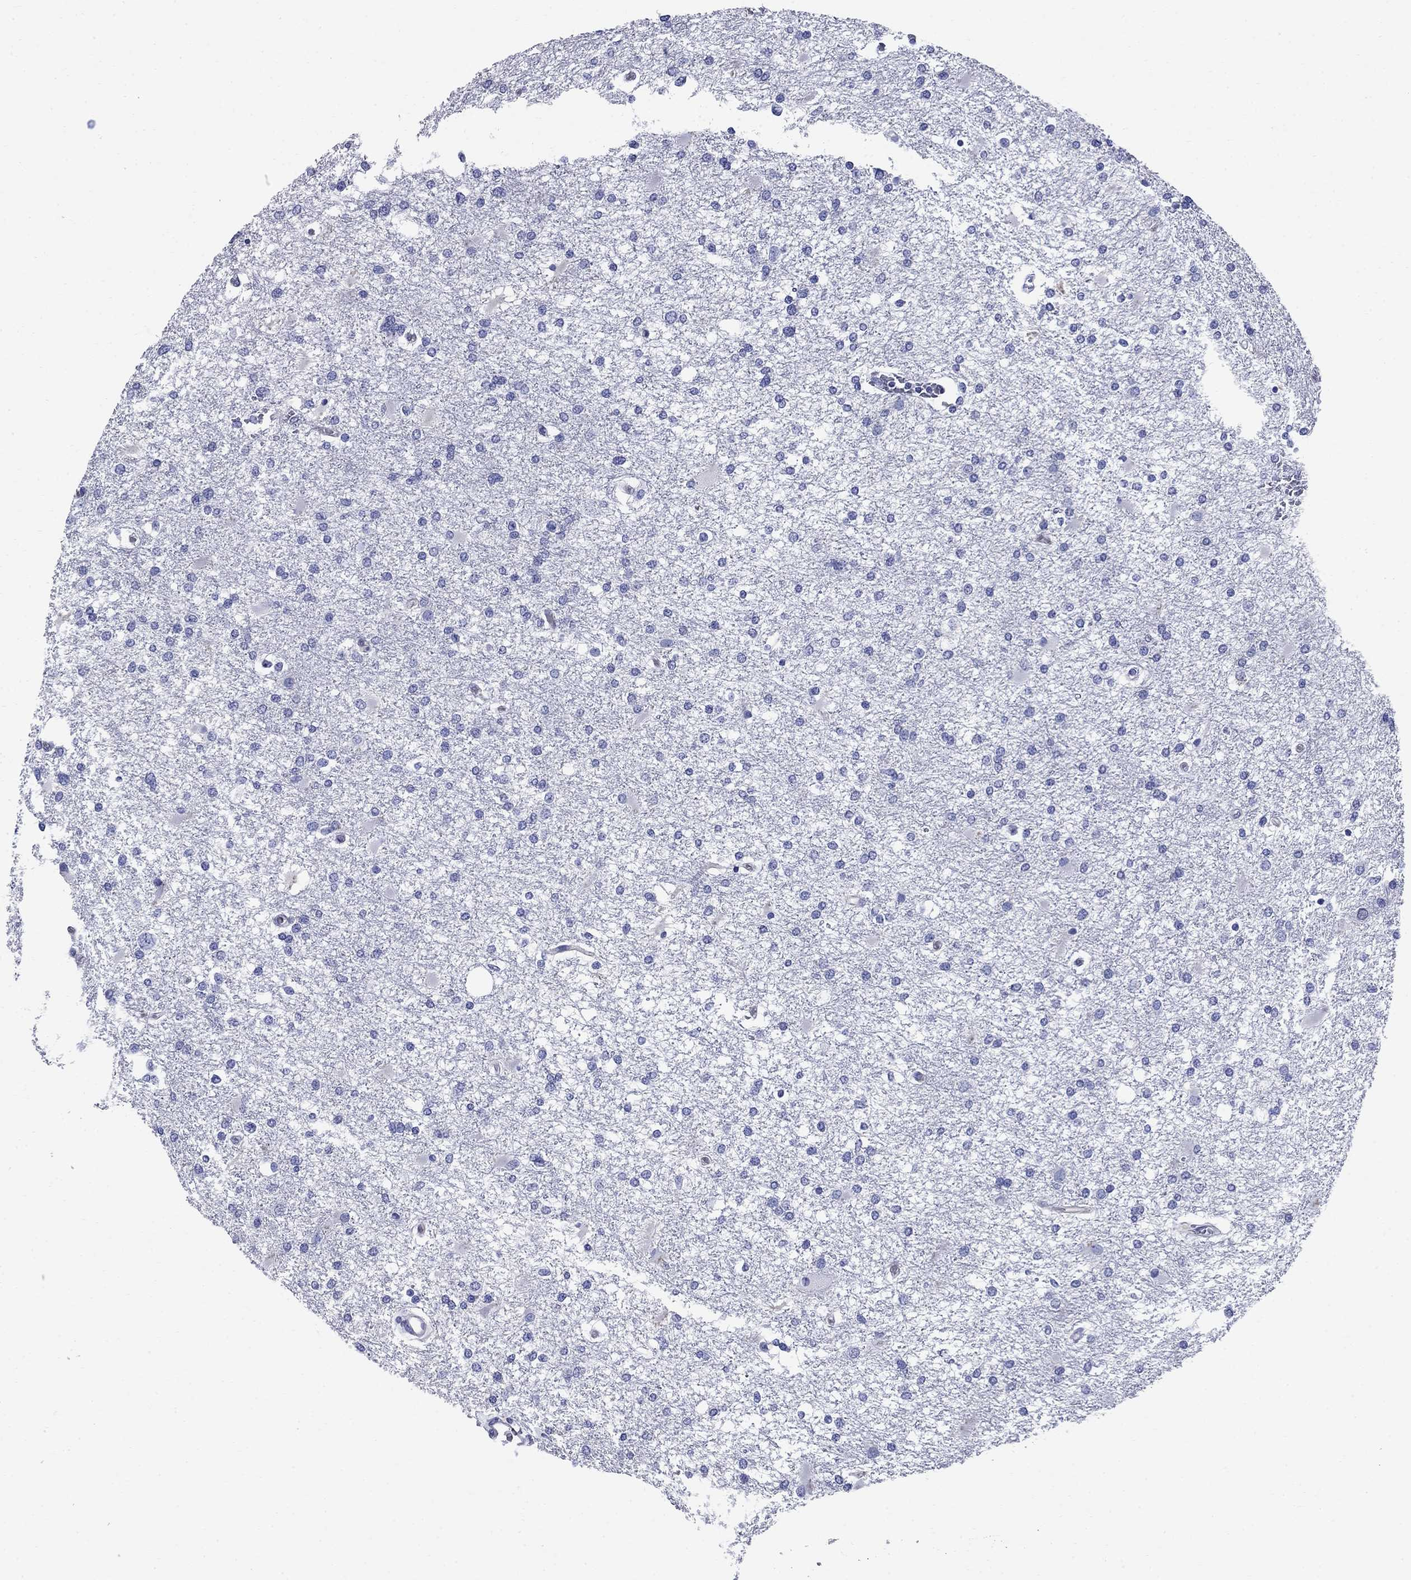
{"staining": {"intensity": "negative", "quantity": "none", "location": "none"}, "tissue": "glioma", "cell_type": "Tumor cells", "image_type": "cancer", "snomed": [{"axis": "morphology", "description": "Glioma, malignant, High grade"}, {"axis": "topography", "description": "Cerebral cortex"}], "caption": "Immunohistochemistry of human high-grade glioma (malignant) reveals no positivity in tumor cells. The staining was performed using DAB (3,3'-diaminobenzidine) to visualize the protein expression in brown, while the nuclei were stained in blue with hematoxylin (Magnification: 20x).", "gene": "SMCP", "patient": {"sex": "male", "age": 79}}